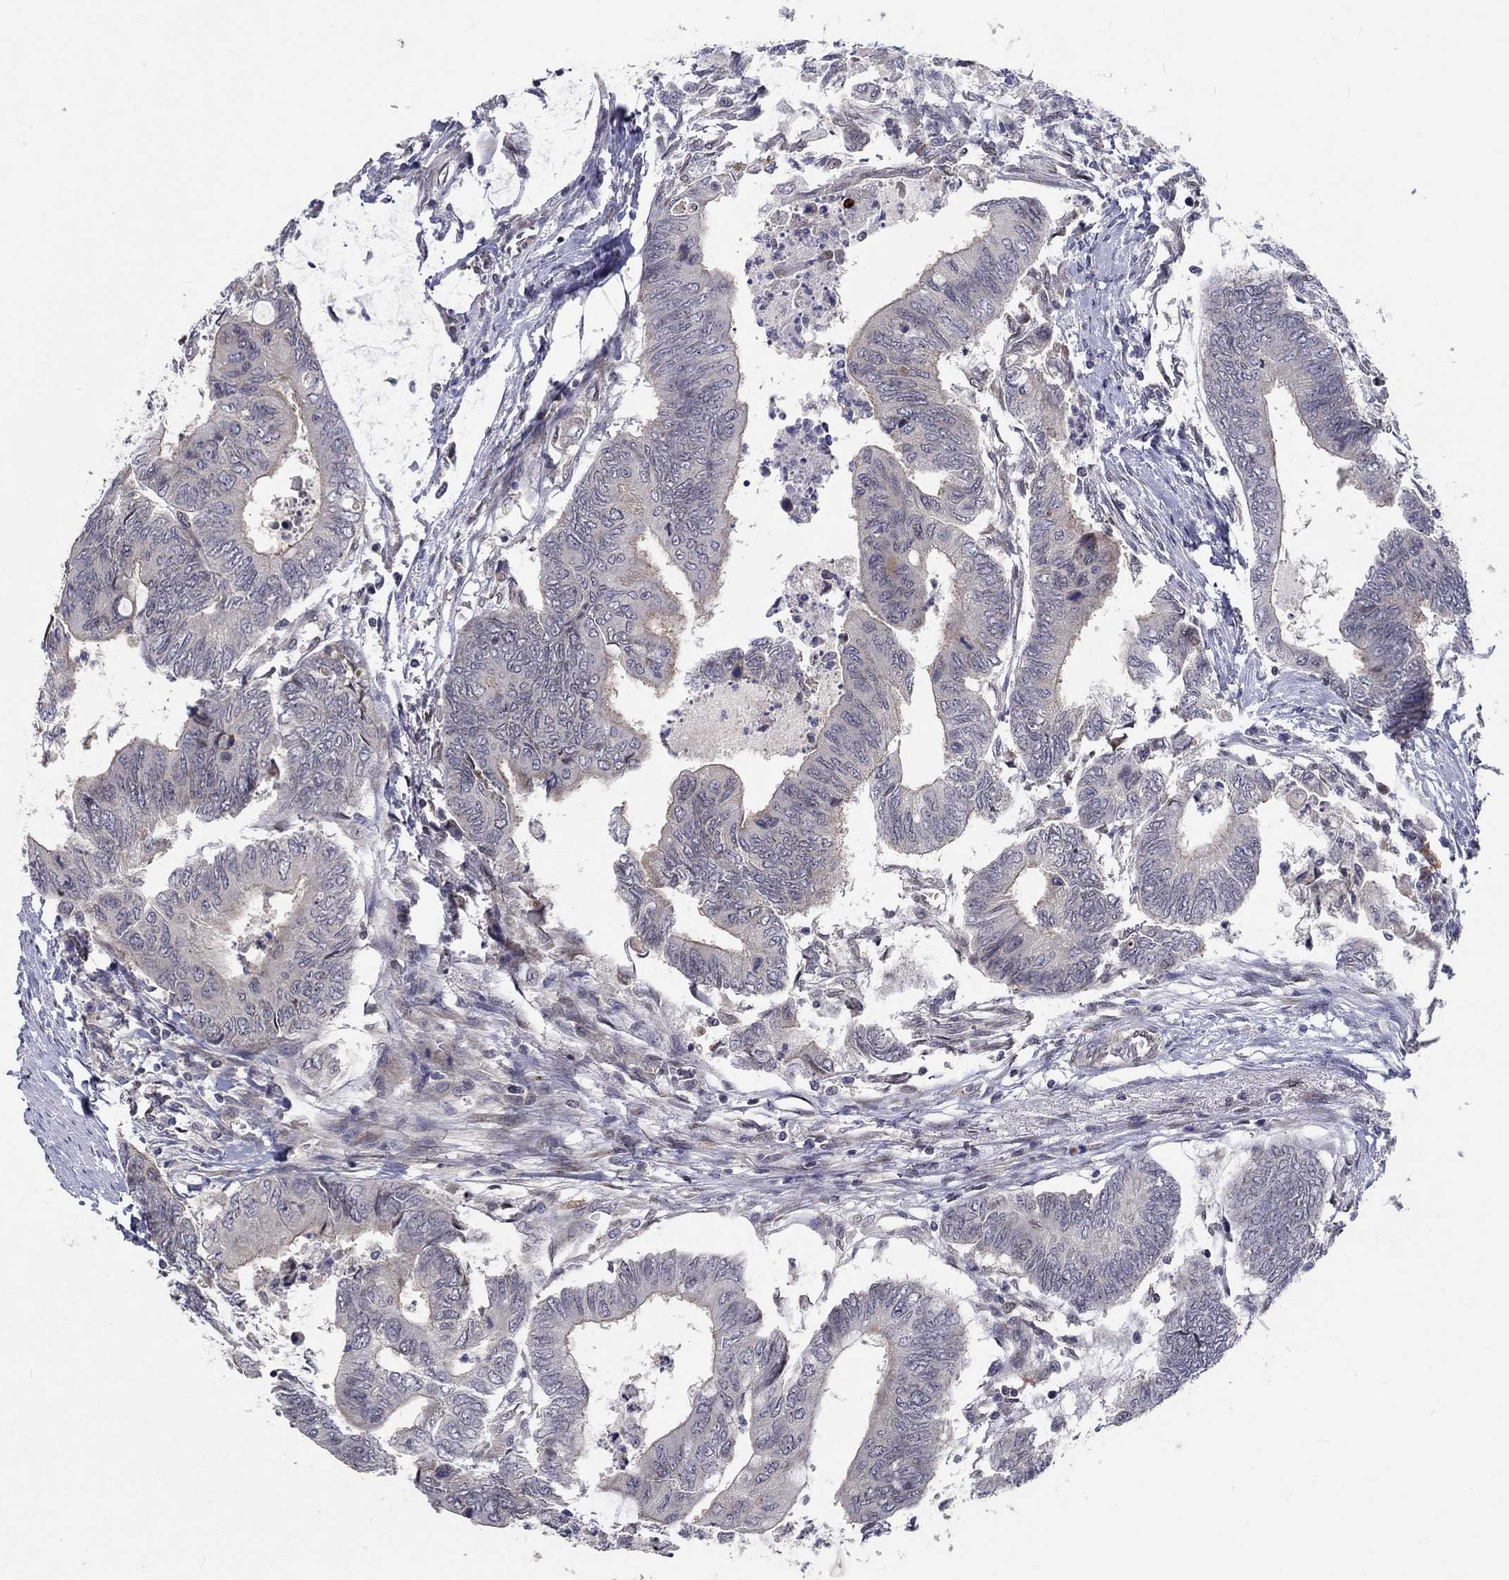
{"staining": {"intensity": "moderate", "quantity": "<25%", "location": "cytoplasmic/membranous"}, "tissue": "colorectal cancer", "cell_type": "Tumor cells", "image_type": "cancer", "snomed": [{"axis": "morphology", "description": "Normal tissue, NOS"}, {"axis": "morphology", "description": "Adenocarcinoma, NOS"}, {"axis": "topography", "description": "Rectum"}, {"axis": "topography", "description": "Peripheral nerve tissue"}], "caption": "There is low levels of moderate cytoplasmic/membranous staining in tumor cells of colorectal cancer, as demonstrated by immunohistochemical staining (brown color).", "gene": "CETN3", "patient": {"sex": "male", "age": 92}}